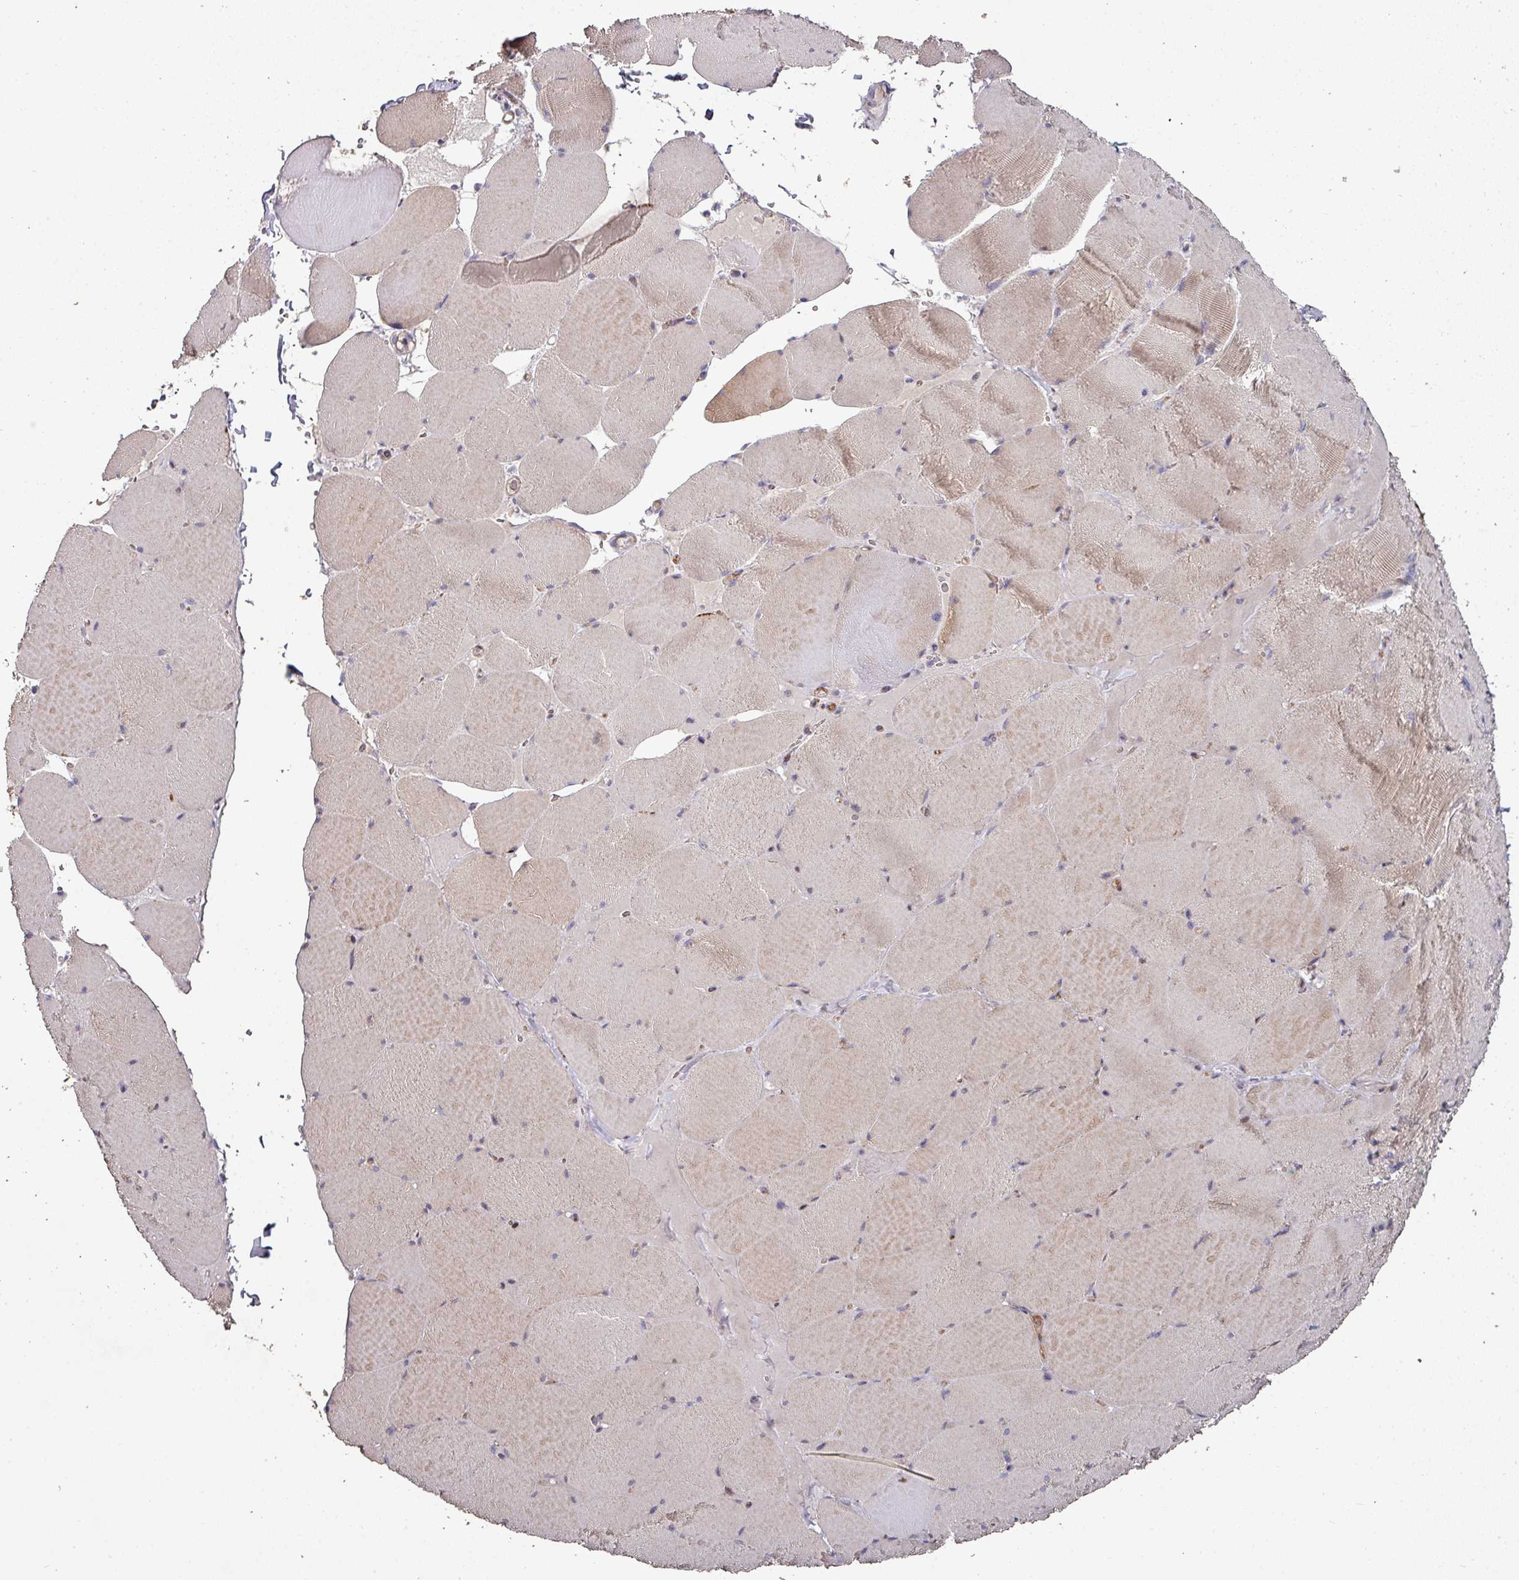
{"staining": {"intensity": "weak", "quantity": ">75%", "location": "cytoplasmic/membranous"}, "tissue": "skeletal muscle", "cell_type": "Myocytes", "image_type": "normal", "snomed": [{"axis": "morphology", "description": "Normal tissue, NOS"}, {"axis": "topography", "description": "Skeletal muscle"}, {"axis": "topography", "description": "Head-Neck"}], "caption": "Immunohistochemistry of normal human skeletal muscle exhibits low levels of weak cytoplasmic/membranous positivity in approximately >75% of myocytes. Nuclei are stained in blue.", "gene": "RPL23A", "patient": {"sex": "male", "age": 66}}